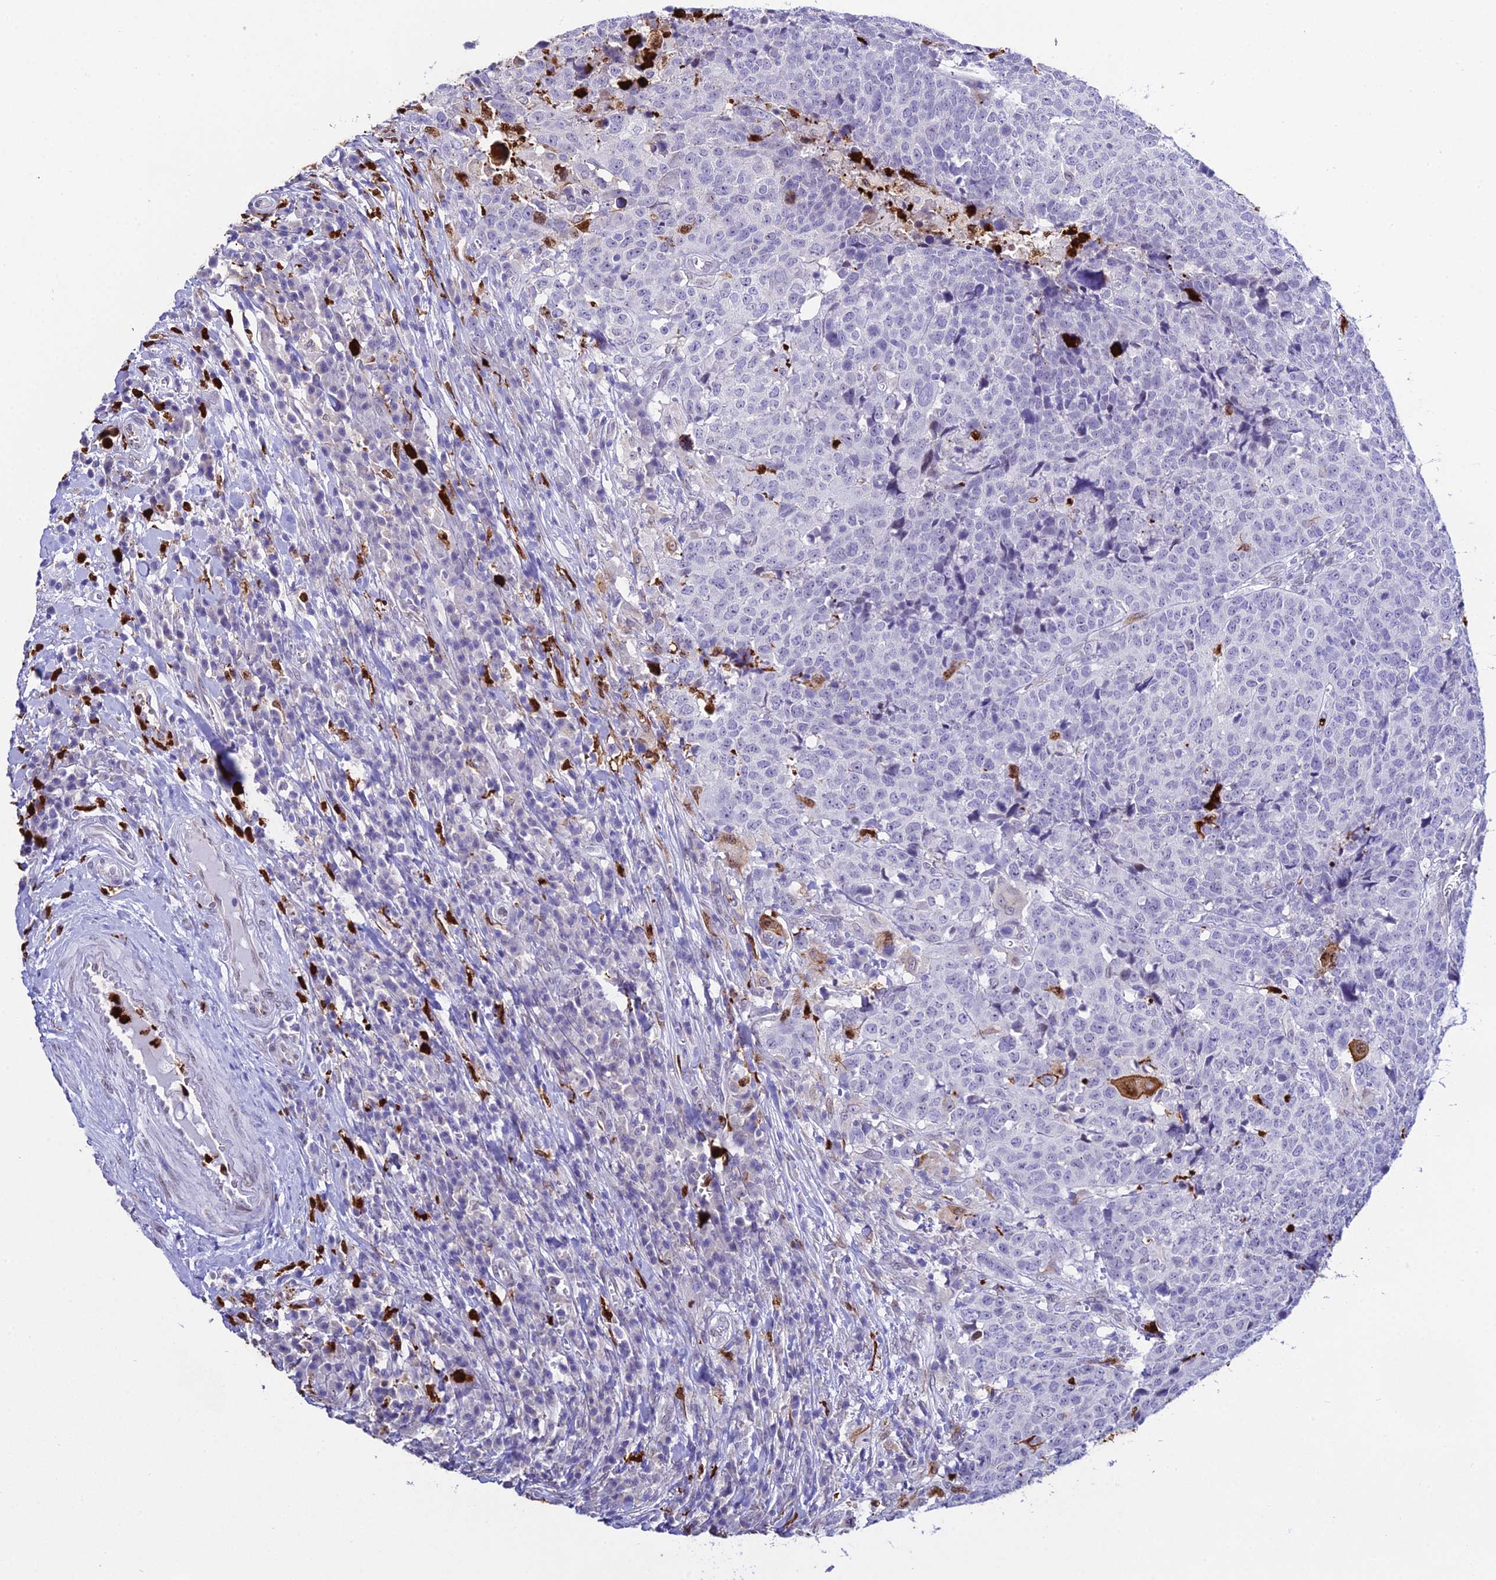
{"staining": {"intensity": "negative", "quantity": "none", "location": "none"}, "tissue": "head and neck cancer", "cell_type": "Tumor cells", "image_type": "cancer", "snomed": [{"axis": "morphology", "description": "Squamous cell carcinoma, NOS"}, {"axis": "topography", "description": "Head-Neck"}], "caption": "Head and neck cancer was stained to show a protein in brown. There is no significant staining in tumor cells. (Stains: DAB immunohistochemistry with hematoxylin counter stain, Microscopy: brightfield microscopy at high magnification).", "gene": "MCM10", "patient": {"sex": "male", "age": 66}}